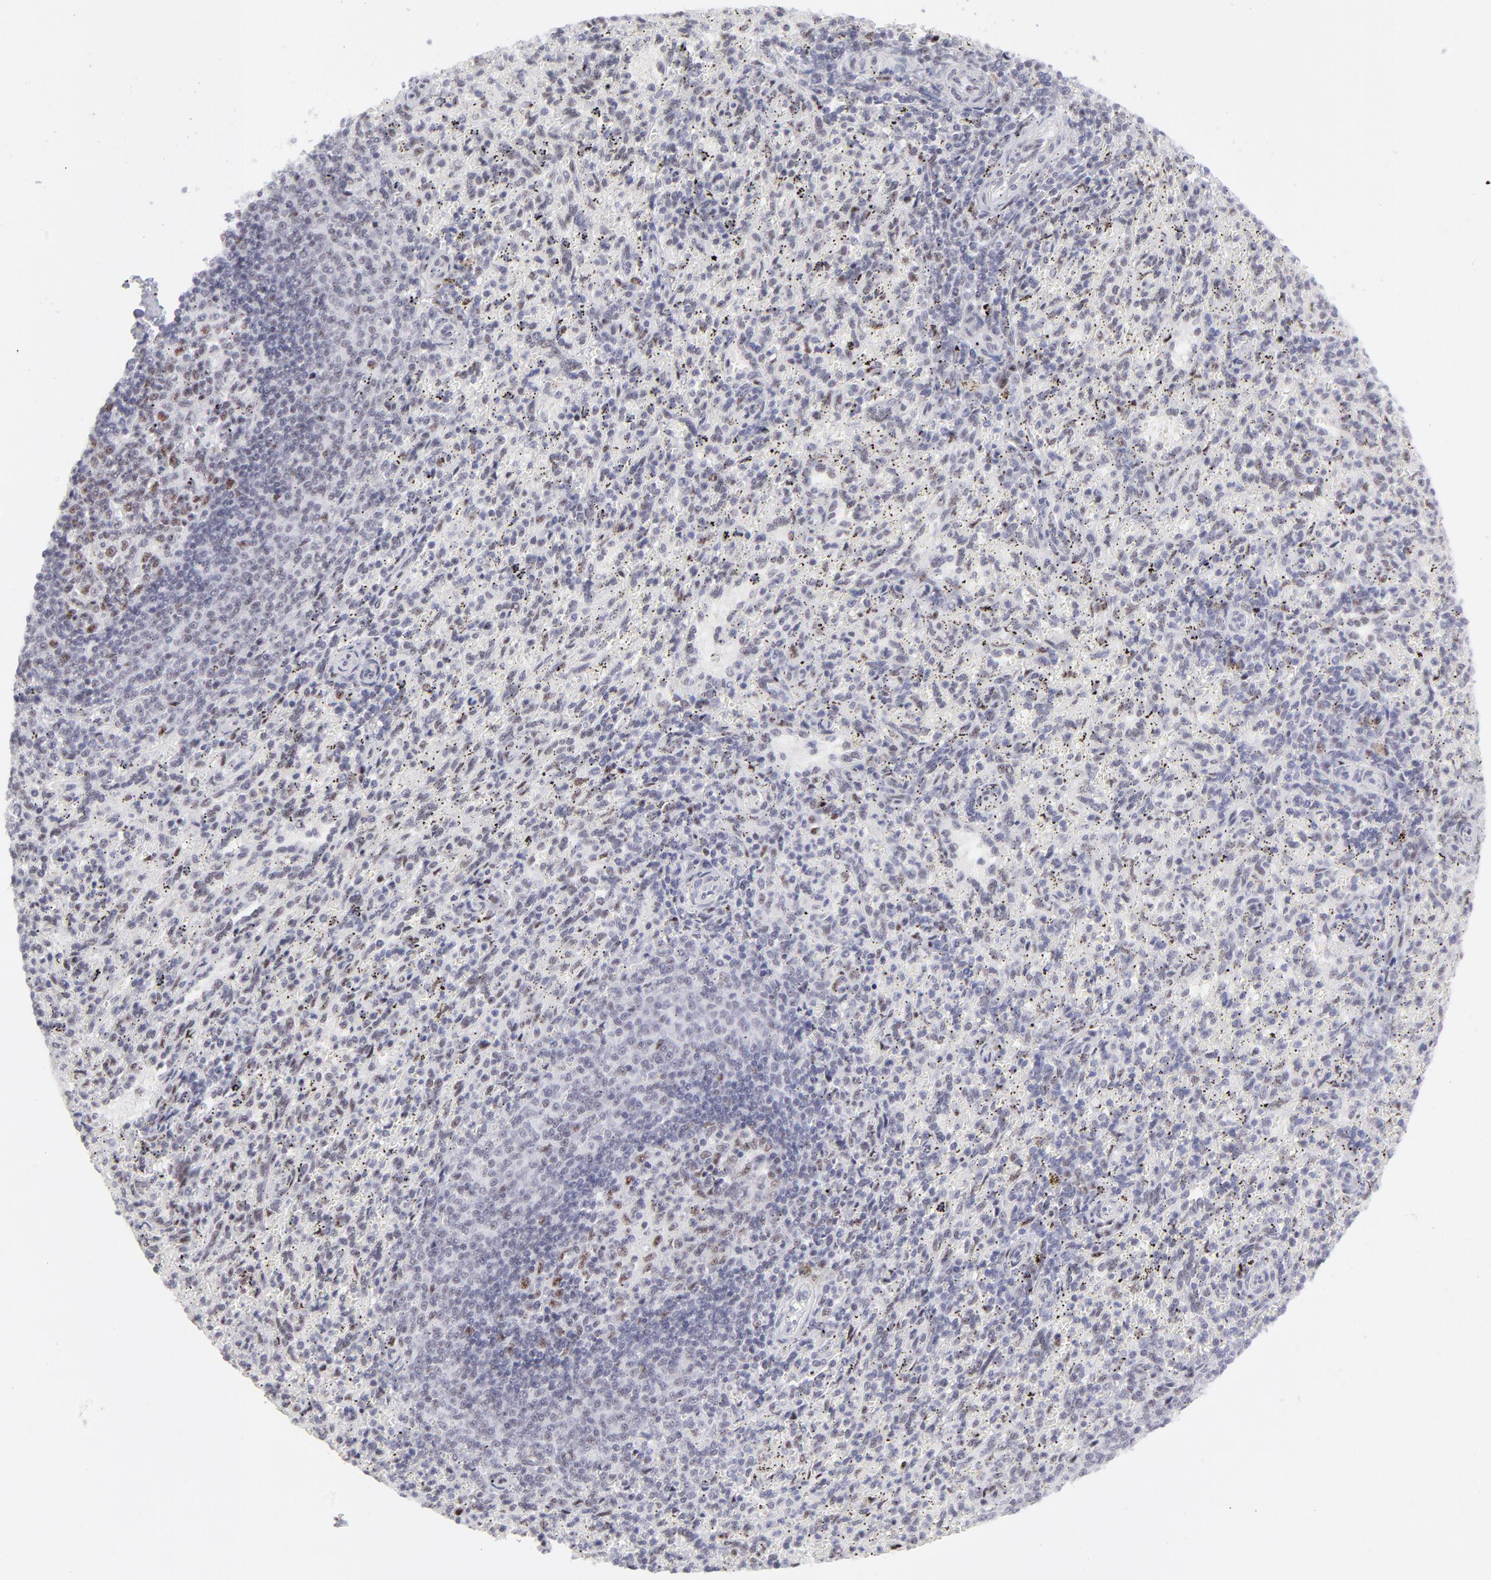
{"staining": {"intensity": "weak", "quantity": "25%-75%", "location": "nuclear"}, "tissue": "spleen", "cell_type": "Cells in red pulp", "image_type": "normal", "snomed": [{"axis": "morphology", "description": "Normal tissue, NOS"}, {"axis": "topography", "description": "Spleen"}], "caption": "An image of spleen stained for a protein shows weak nuclear brown staining in cells in red pulp. The protein of interest is stained brown, and the nuclei are stained in blue (DAB IHC with brightfield microscopy, high magnification).", "gene": "CDC25C", "patient": {"sex": "female", "age": 10}}